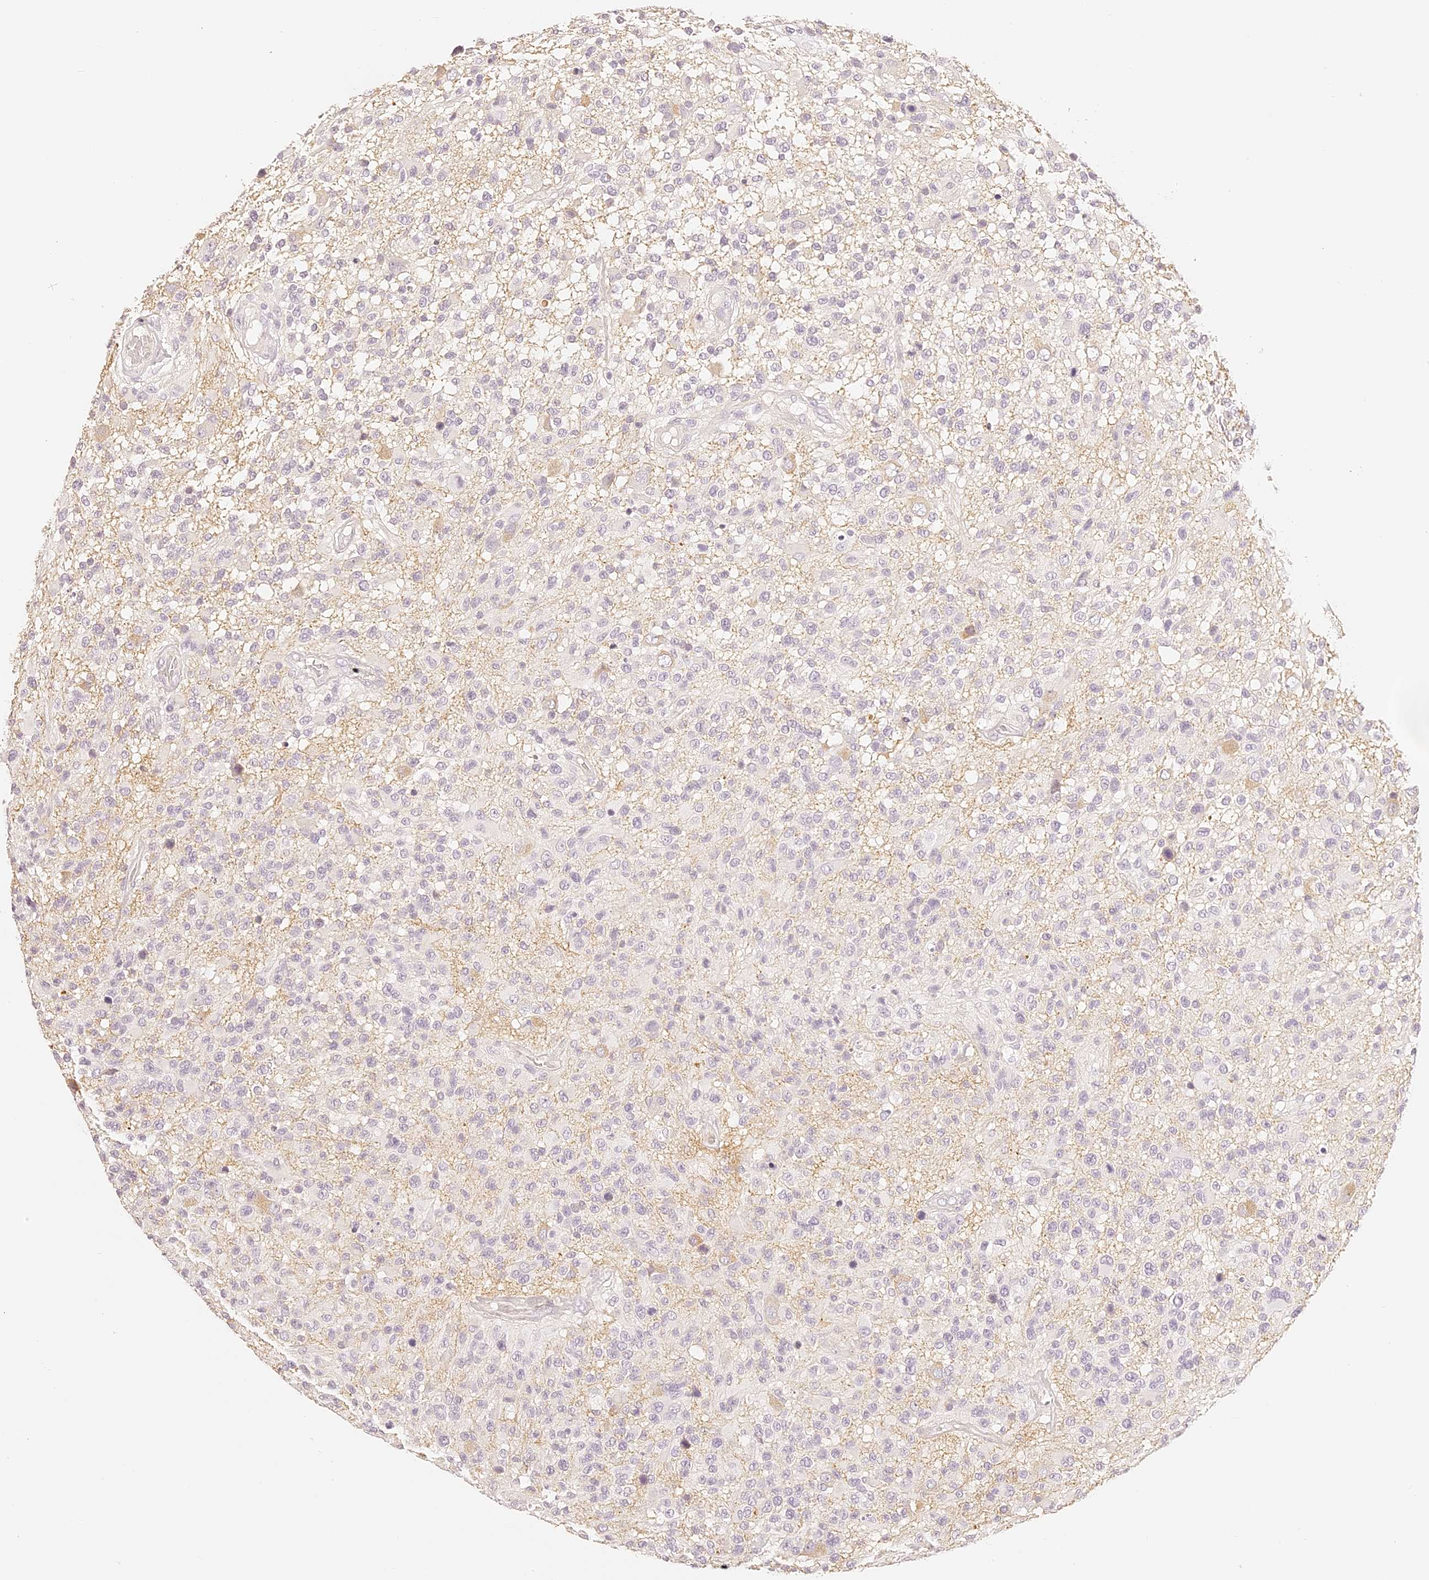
{"staining": {"intensity": "negative", "quantity": "none", "location": "none"}, "tissue": "glioma", "cell_type": "Tumor cells", "image_type": "cancer", "snomed": [{"axis": "morphology", "description": "Glioma, malignant, High grade"}, {"axis": "morphology", "description": "Glioblastoma, NOS"}, {"axis": "topography", "description": "Brain"}], "caption": "IHC histopathology image of human glioblastoma stained for a protein (brown), which reveals no staining in tumor cells.", "gene": "TRIM45", "patient": {"sex": "male", "age": 60}}